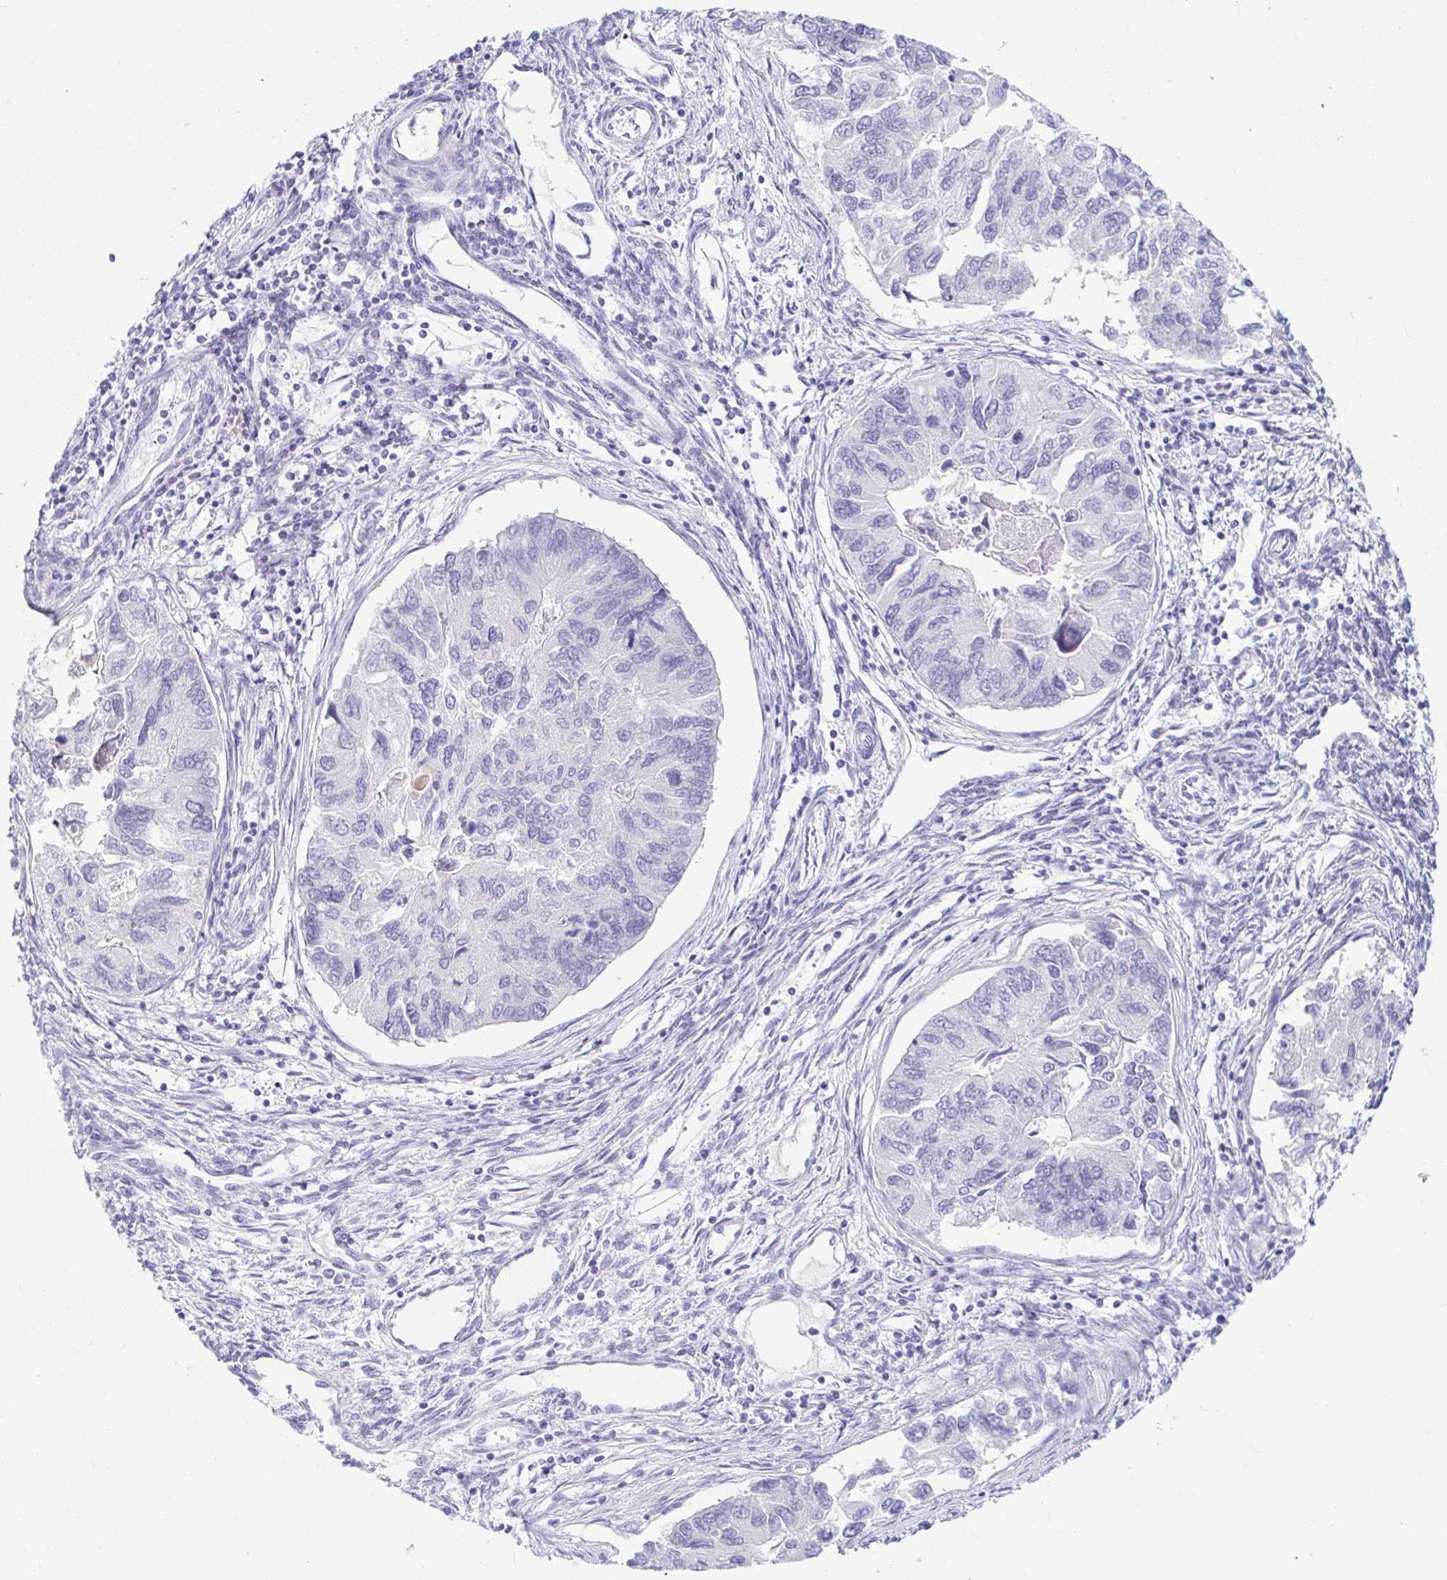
{"staining": {"intensity": "negative", "quantity": "none", "location": "none"}, "tissue": "endometrial cancer", "cell_type": "Tumor cells", "image_type": "cancer", "snomed": [{"axis": "morphology", "description": "Carcinoma, NOS"}, {"axis": "topography", "description": "Uterus"}], "caption": "Immunohistochemistry histopathology image of neoplastic tissue: human endometrial cancer (carcinoma) stained with DAB reveals no significant protein expression in tumor cells.", "gene": "TEX44", "patient": {"sex": "female", "age": 76}}